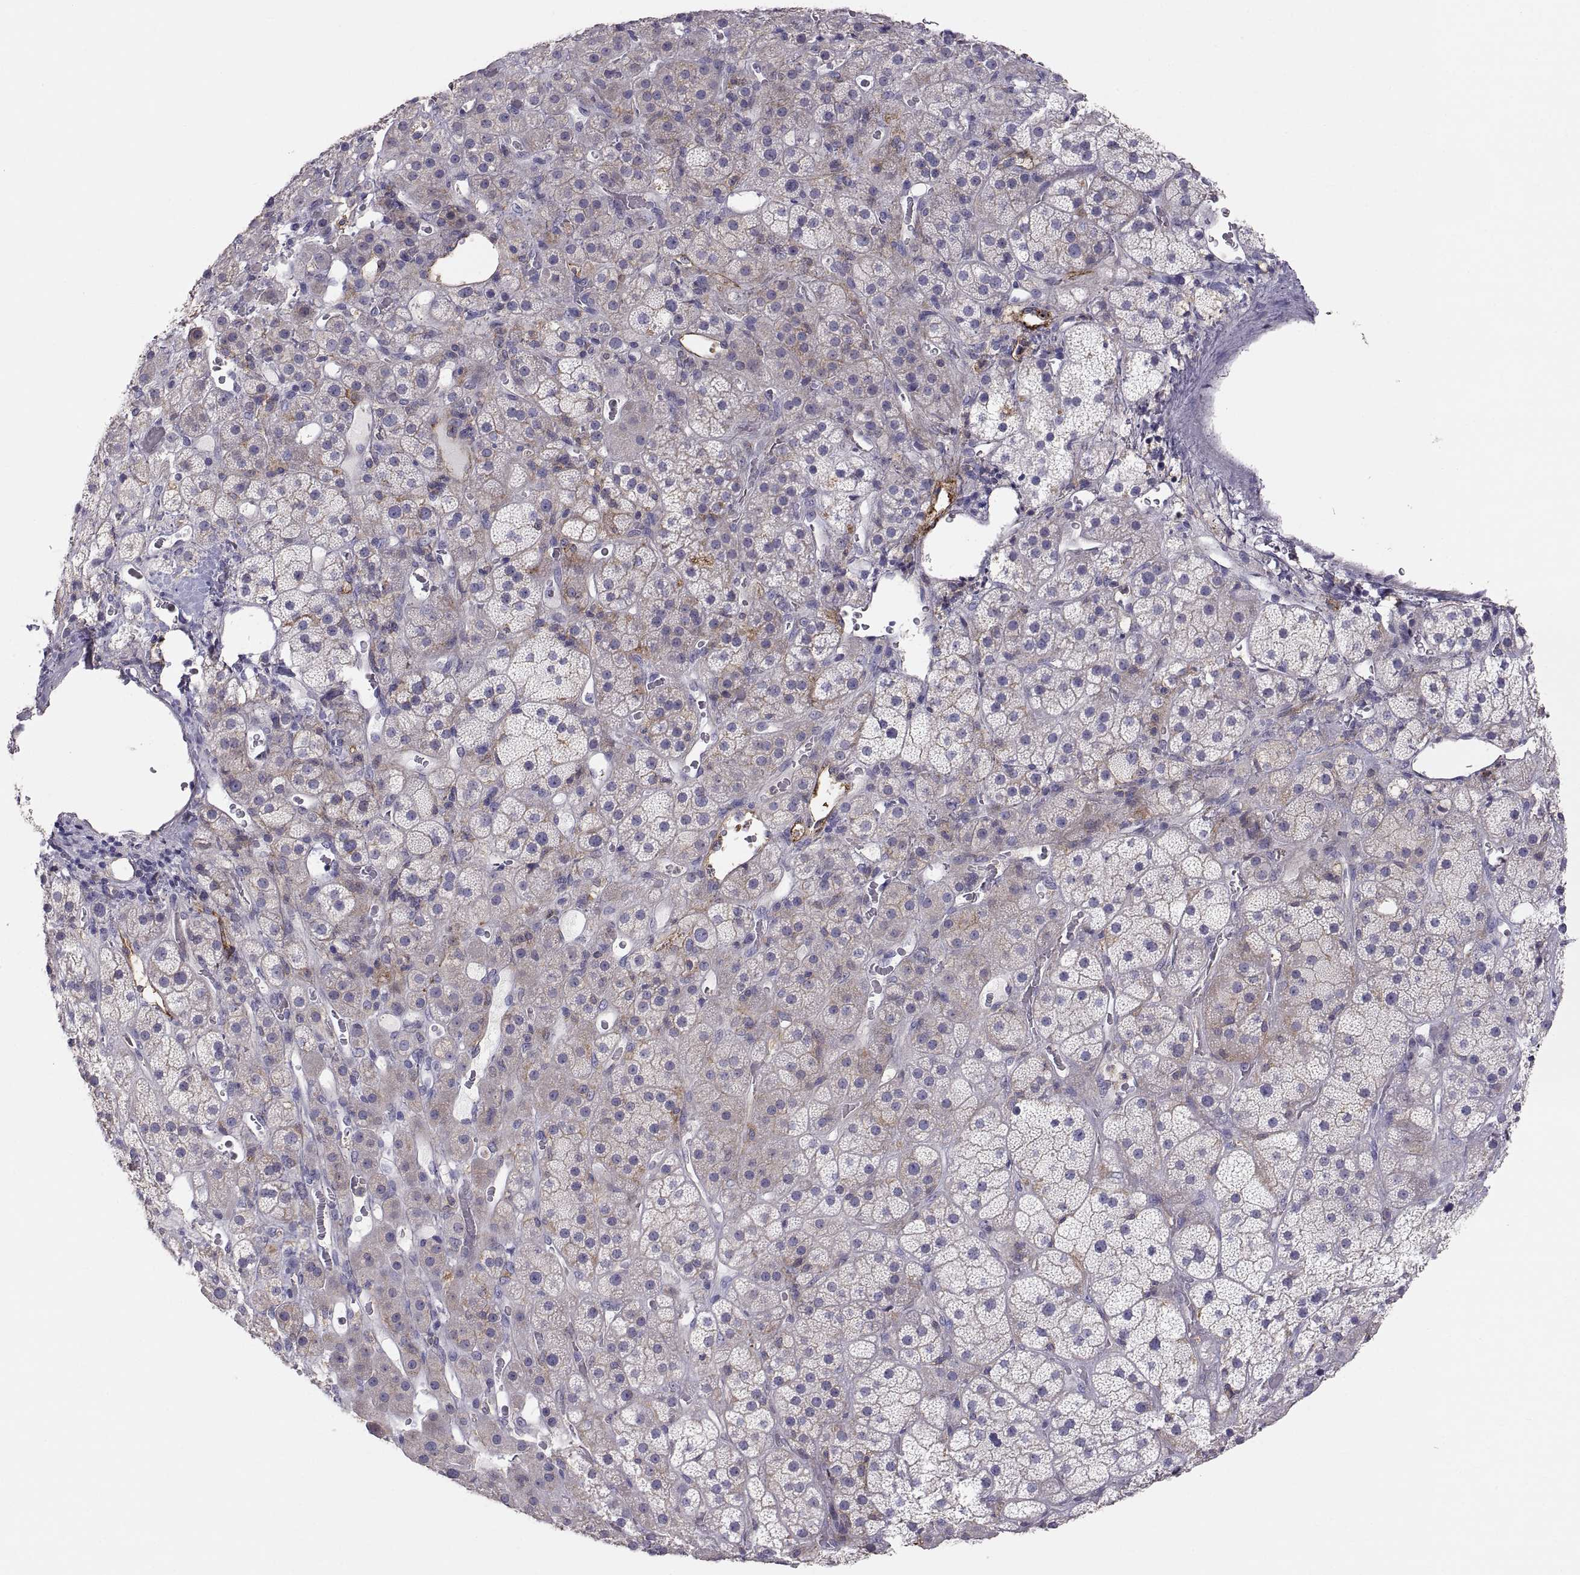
{"staining": {"intensity": "negative", "quantity": "none", "location": "none"}, "tissue": "adrenal gland", "cell_type": "Glandular cells", "image_type": "normal", "snomed": [{"axis": "morphology", "description": "Normal tissue, NOS"}, {"axis": "topography", "description": "Adrenal gland"}], "caption": "Human adrenal gland stained for a protein using immunohistochemistry (IHC) exhibits no staining in glandular cells.", "gene": "RALB", "patient": {"sex": "male", "age": 57}}